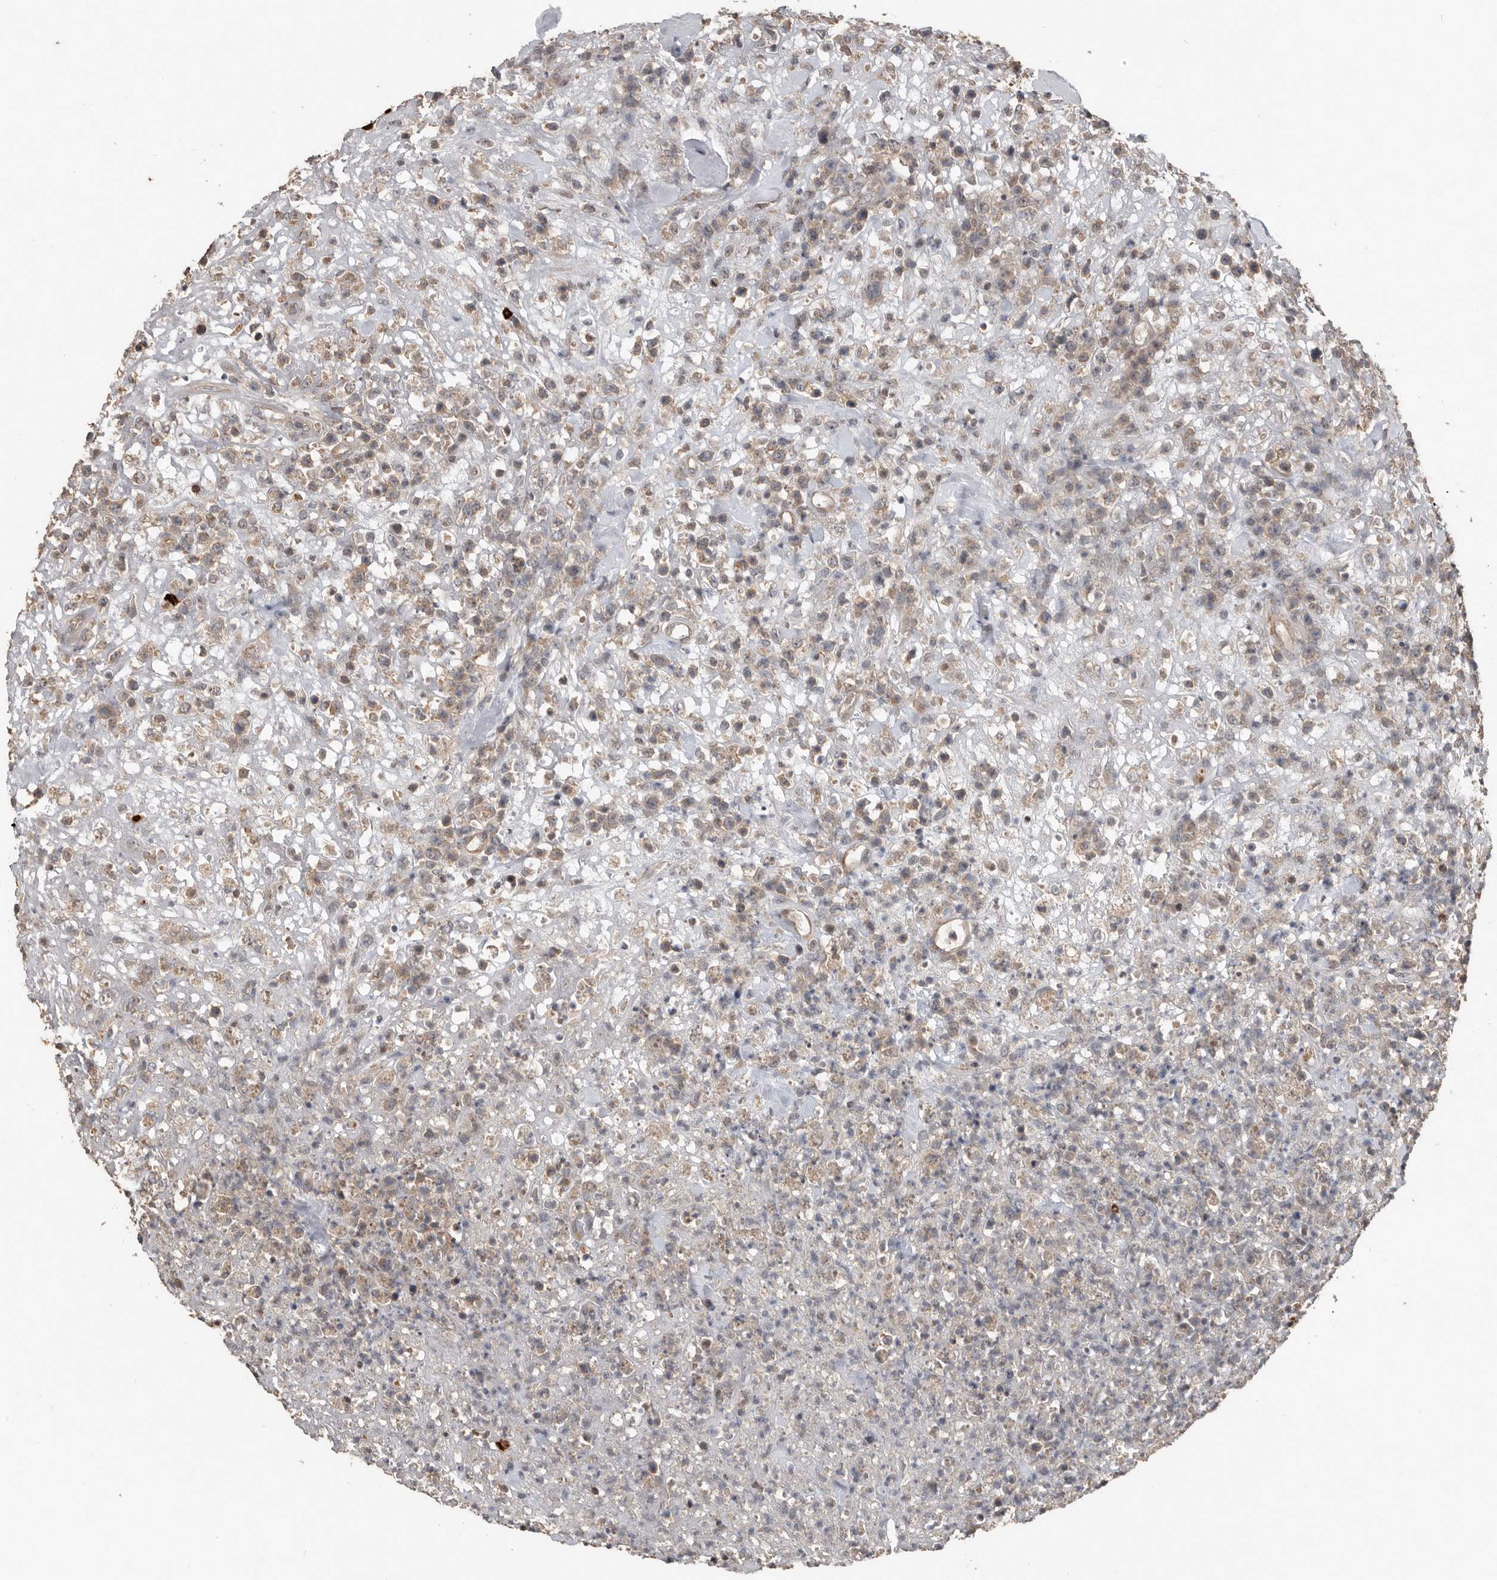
{"staining": {"intensity": "weak", "quantity": "25%-75%", "location": "cytoplasmic/membranous"}, "tissue": "lymphoma", "cell_type": "Tumor cells", "image_type": "cancer", "snomed": [{"axis": "morphology", "description": "Malignant lymphoma, non-Hodgkin's type, High grade"}, {"axis": "topography", "description": "Colon"}], "caption": "A high-resolution image shows immunohistochemistry (IHC) staining of lymphoma, which exhibits weak cytoplasmic/membranous expression in about 25%-75% of tumor cells. (Brightfield microscopy of DAB IHC at high magnification).", "gene": "BAMBI", "patient": {"sex": "female", "age": 53}}